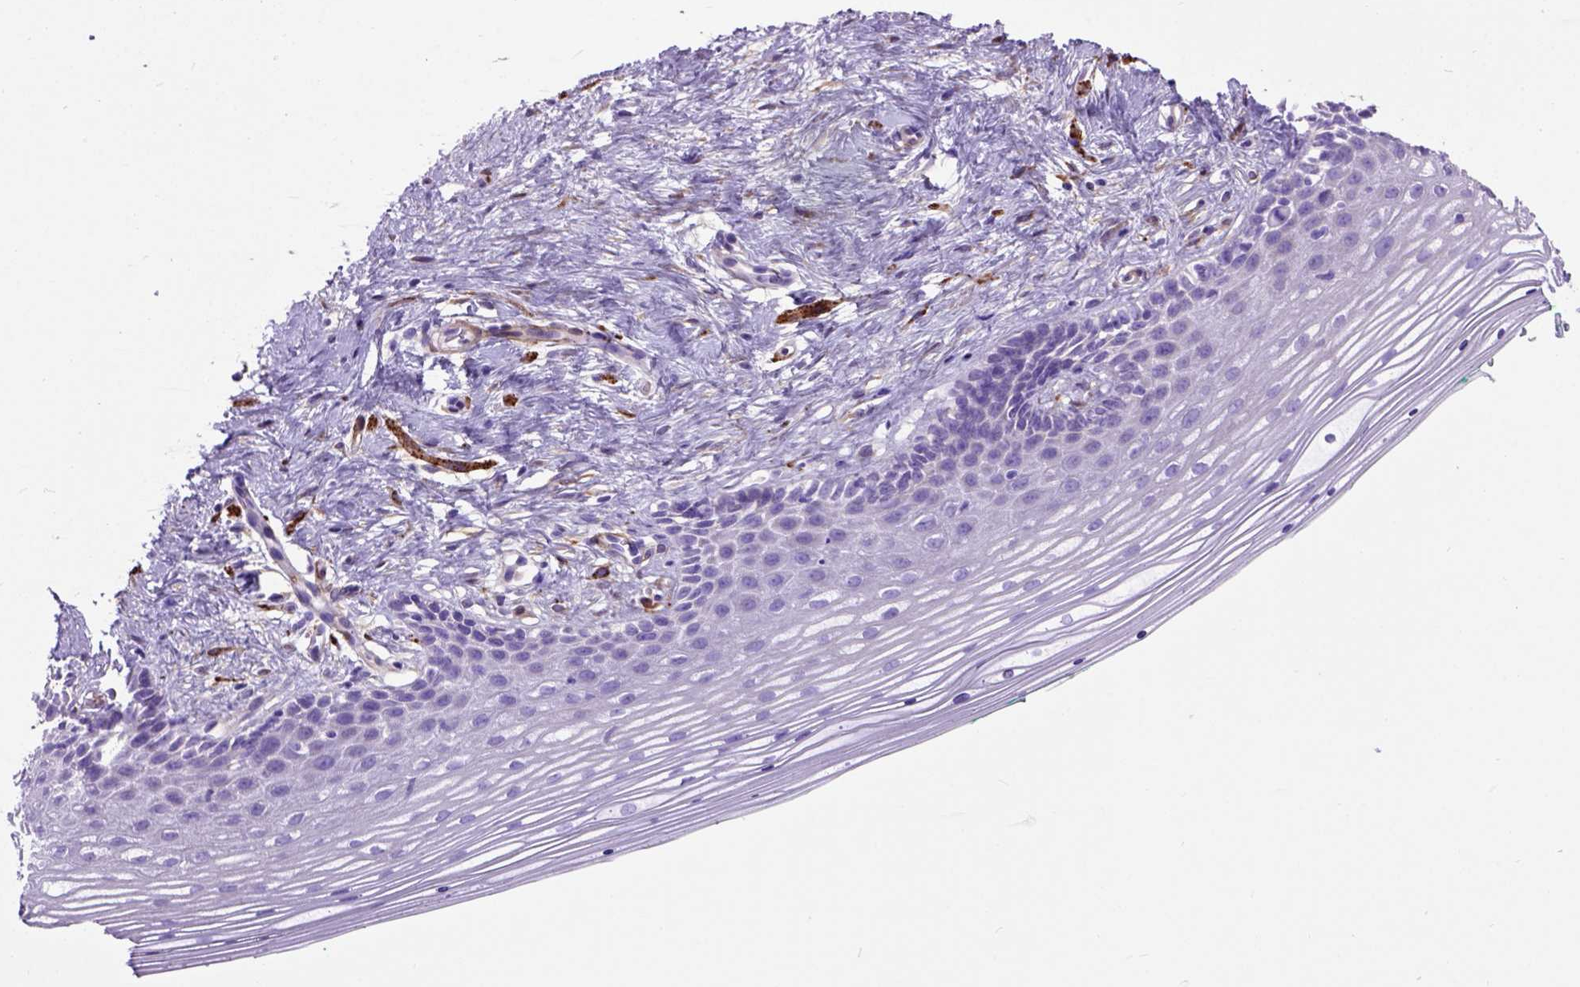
{"staining": {"intensity": "negative", "quantity": "none", "location": "none"}, "tissue": "vagina", "cell_type": "Squamous epithelial cells", "image_type": "normal", "snomed": [{"axis": "morphology", "description": "Normal tissue, NOS"}, {"axis": "topography", "description": "Vagina"}], "caption": "IHC of unremarkable vagina displays no expression in squamous epithelial cells. (Stains: DAB immunohistochemistry (IHC) with hematoxylin counter stain, Microscopy: brightfield microscopy at high magnification).", "gene": "MAPT", "patient": {"sex": "female", "age": 42}}